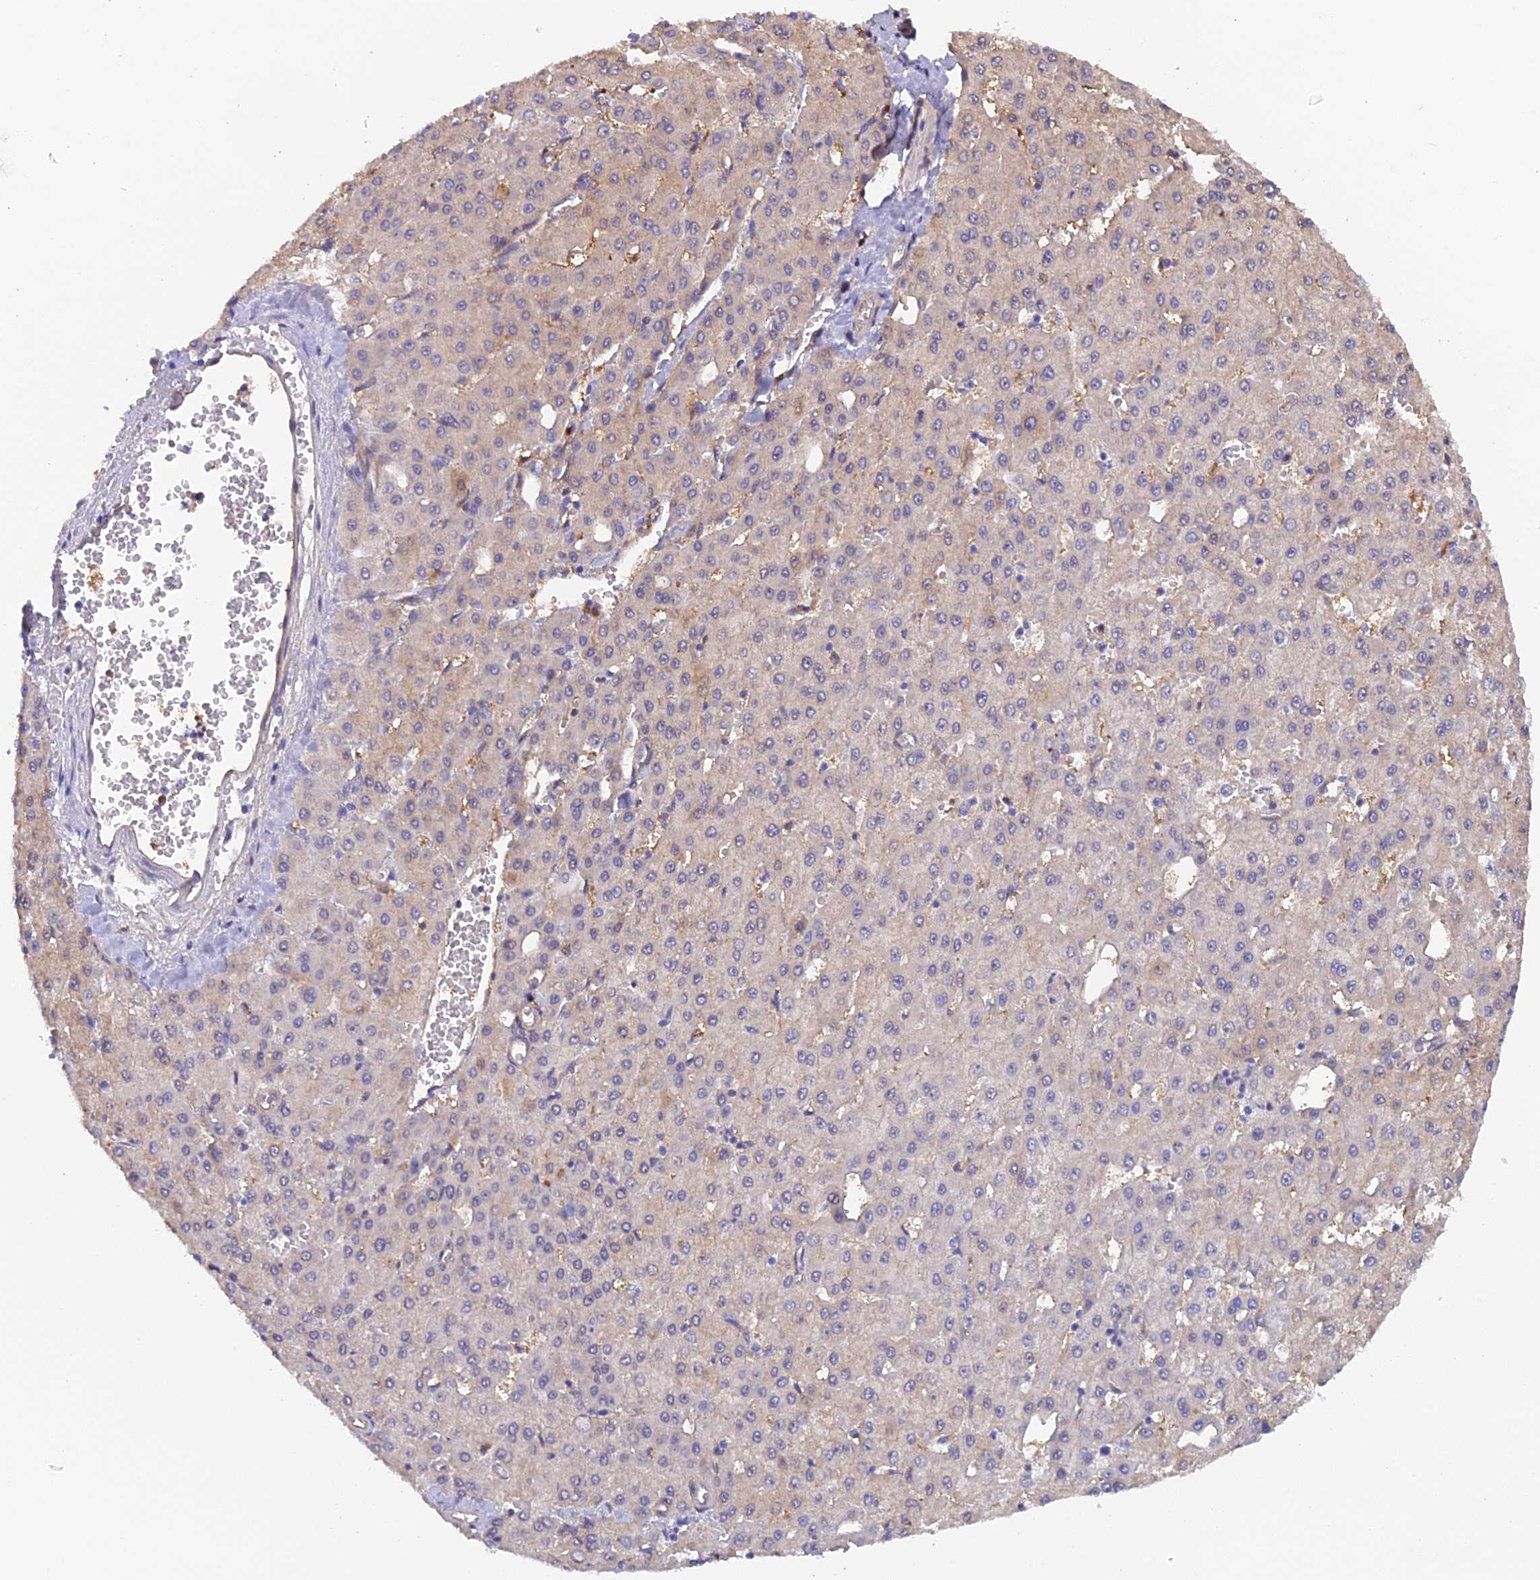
{"staining": {"intensity": "weak", "quantity": "<25%", "location": "cytoplasmic/membranous"}, "tissue": "liver cancer", "cell_type": "Tumor cells", "image_type": "cancer", "snomed": [{"axis": "morphology", "description": "Carcinoma, Hepatocellular, NOS"}, {"axis": "topography", "description": "Liver"}], "caption": "Hepatocellular carcinoma (liver) was stained to show a protein in brown. There is no significant positivity in tumor cells.", "gene": "FZR1", "patient": {"sex": "male", "age": 47}}